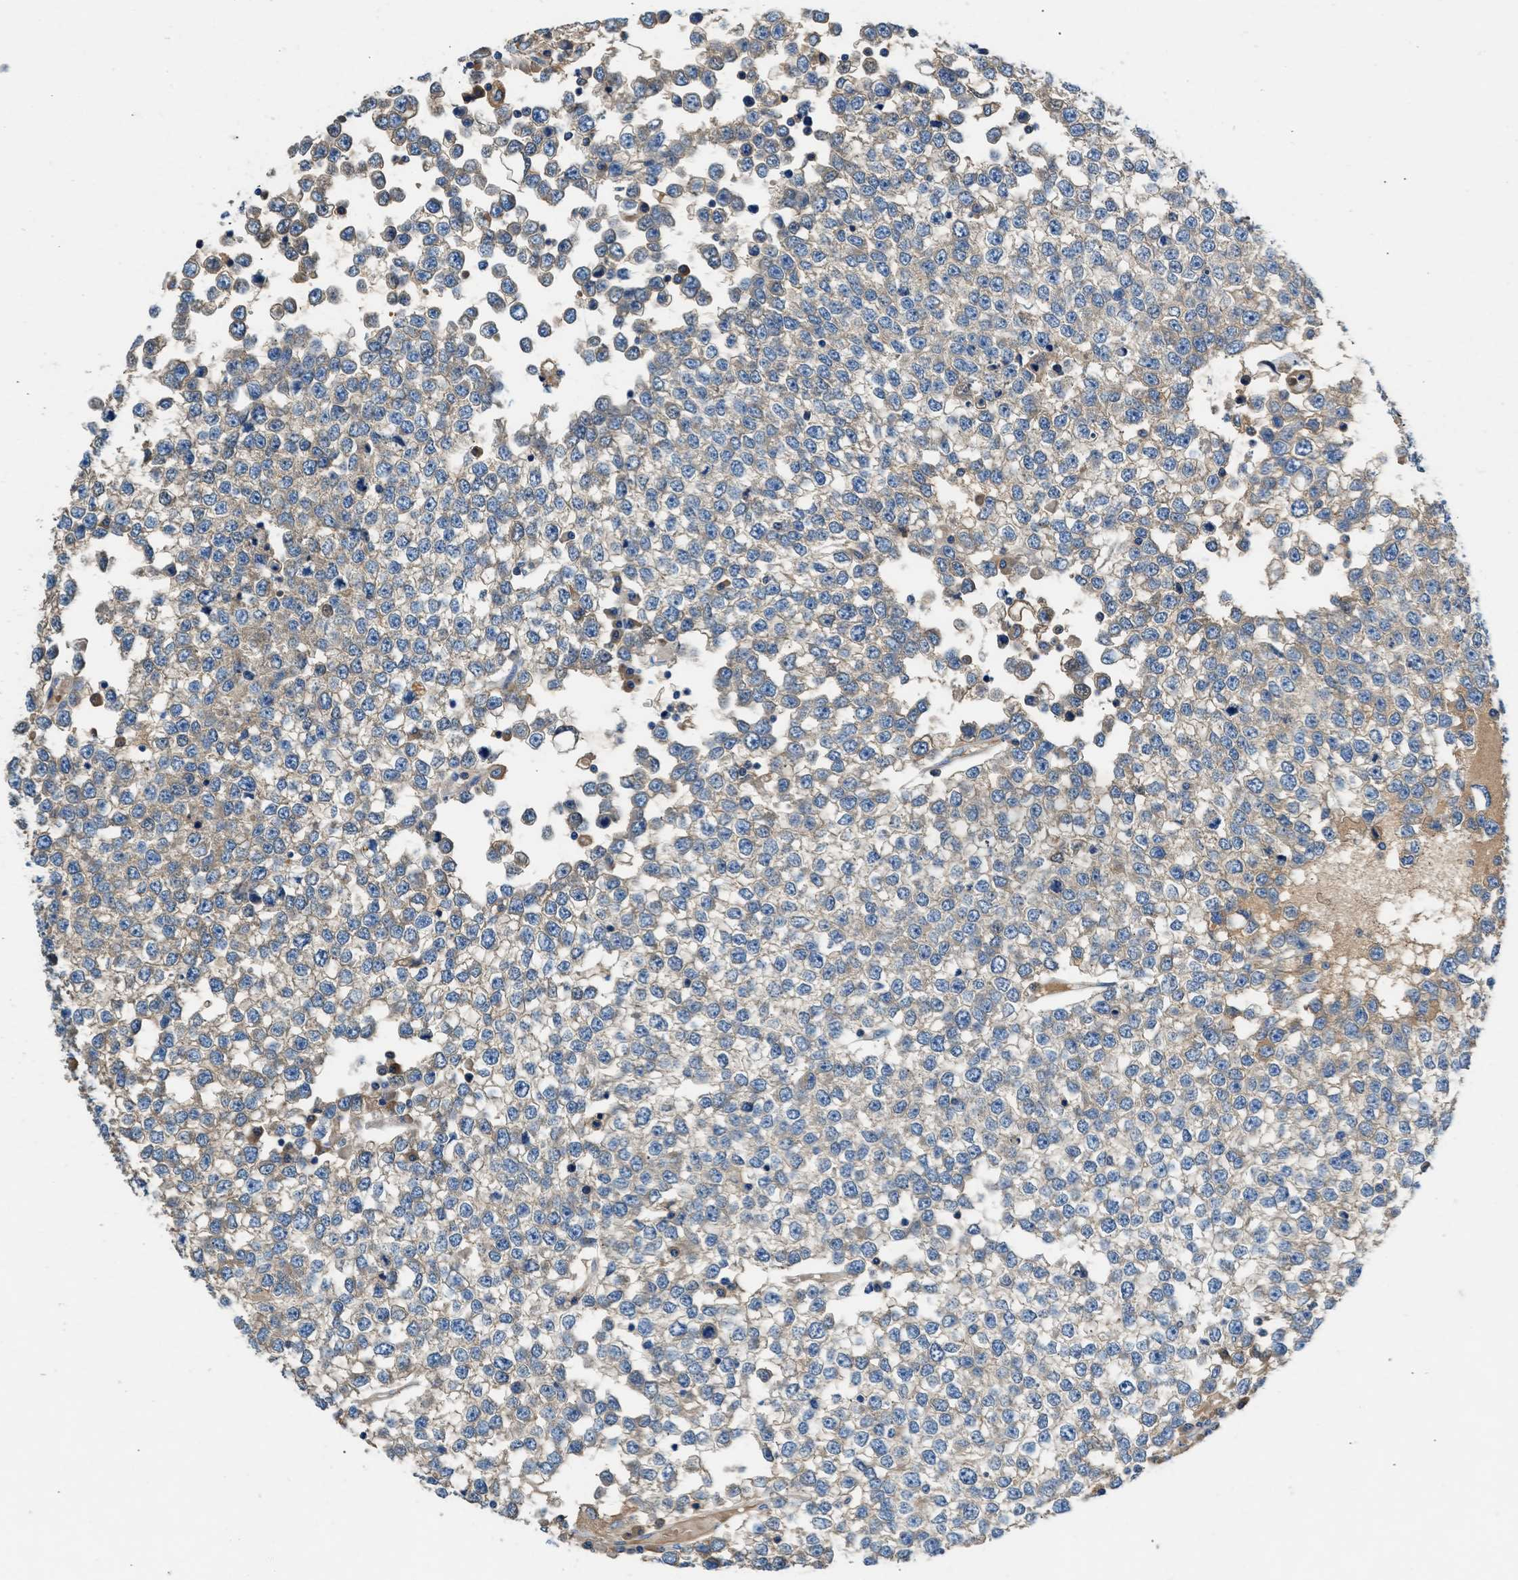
{"staining": {"intensity": "weak", "quantity": "25%-75%", "location": "cytoplasmic/membranous"}, "tissue": "testis cancer", "cell_type": "Tumor cells", "image_type": "cancer", "snomed": [{"axis": "morphology", "description": "Seminoma, NOS"}, {"axis": "topography", "description": "Testis"}], "caption": "Immunohistochemical staining of seminoma (testis) shows low levels of weak cytoplasmic/membranous protein staining in approximately 25%-75% of tumor cells.", "gene": "RWDD2B", "patient": {"sex": "male", "age": 65}}